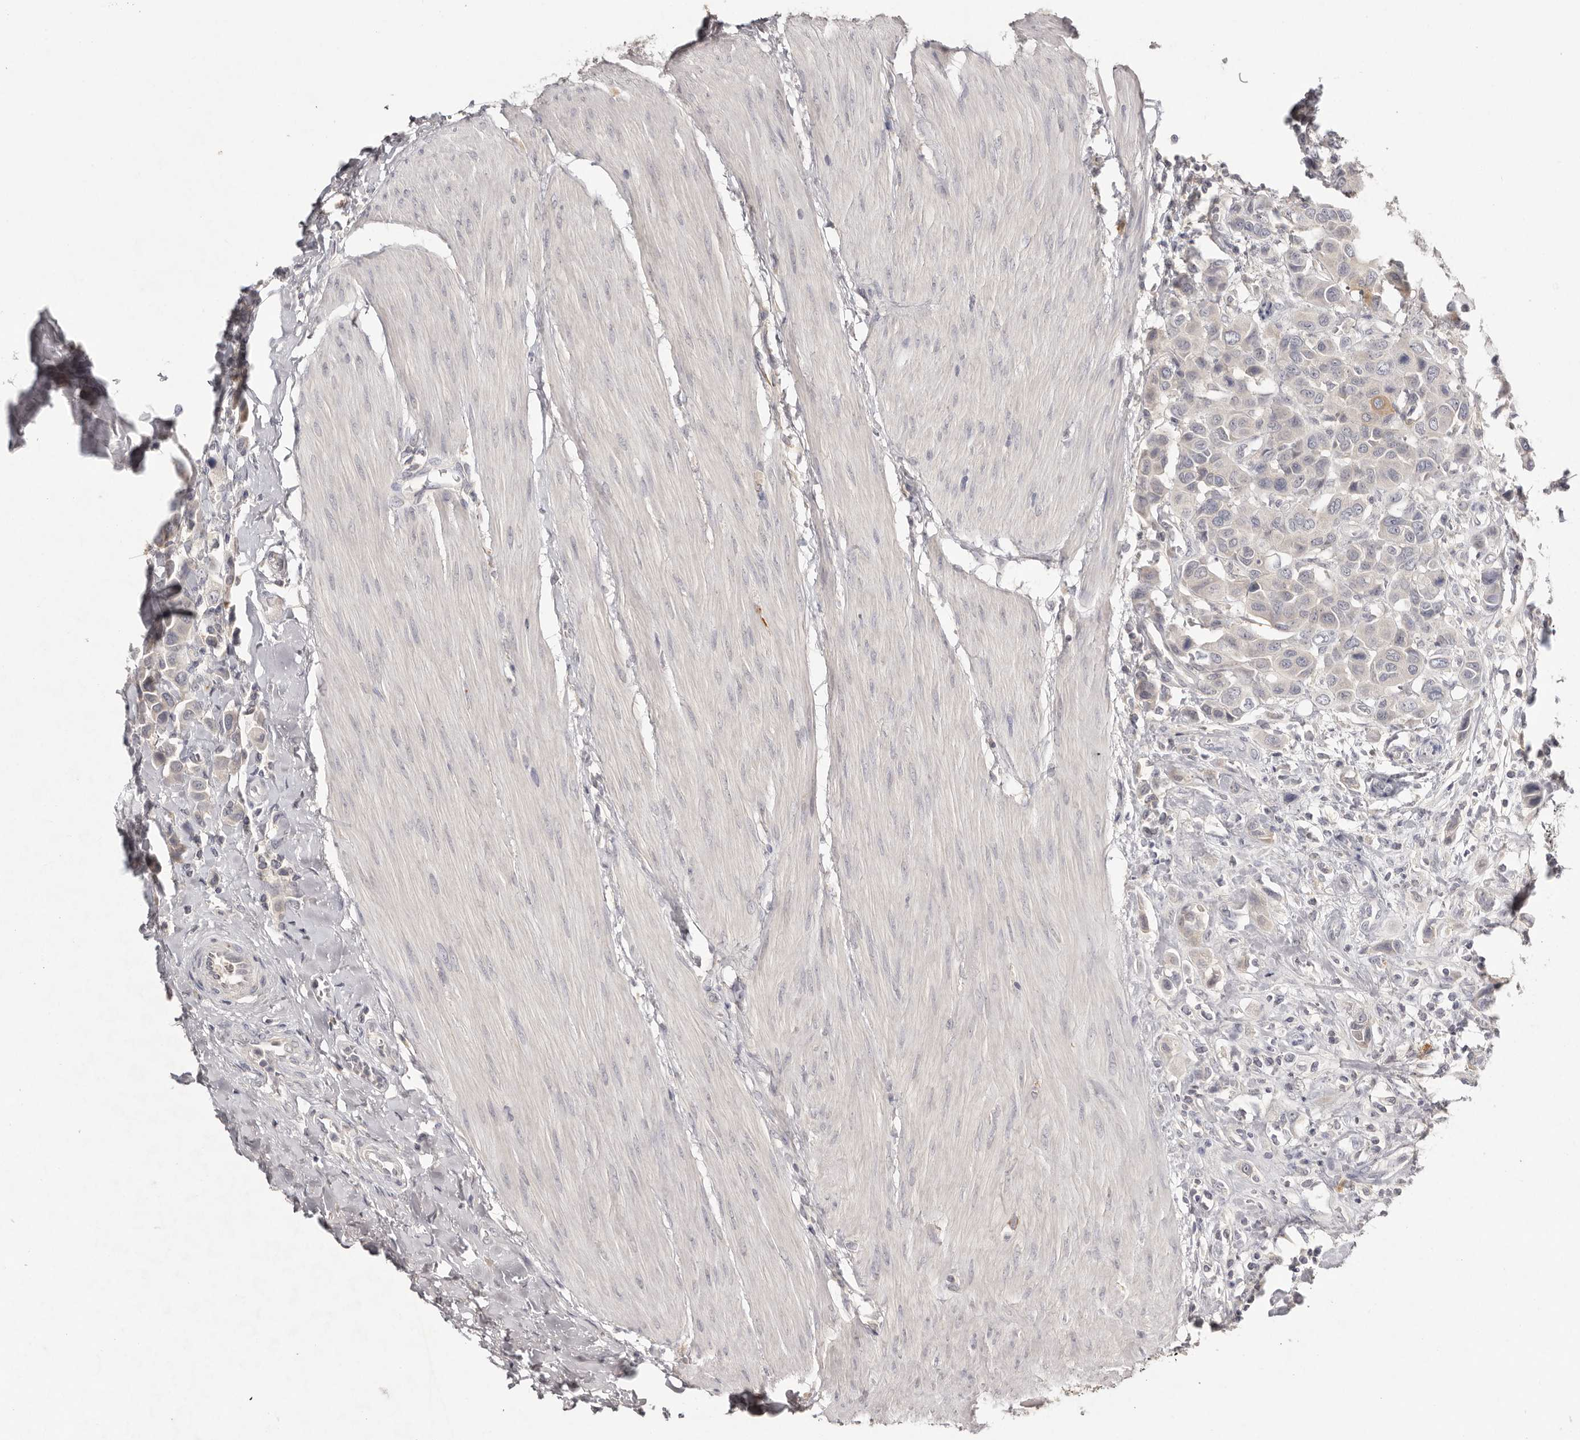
{"staining": {"intensity": "negative", "quantity": "none", "location": "none"}, "tissue": "urothelial cancer", "cell_type": "Tumor cells", "image_type": "cancer", "snomed": [{"axis": "morphology", "description": "Urothelial carcinoma, High grade"}, {"axis": "topography", "description": "Urinary bladder"}], "caption": "A high-resolution micrograph shows immunohistochemistry staining of high-grade urothelial carcinoma, which demonstrates no significant positivity in tumor cells.", "gene": "SCUBE2", "patient": {"sex": "male", "age": 50}}